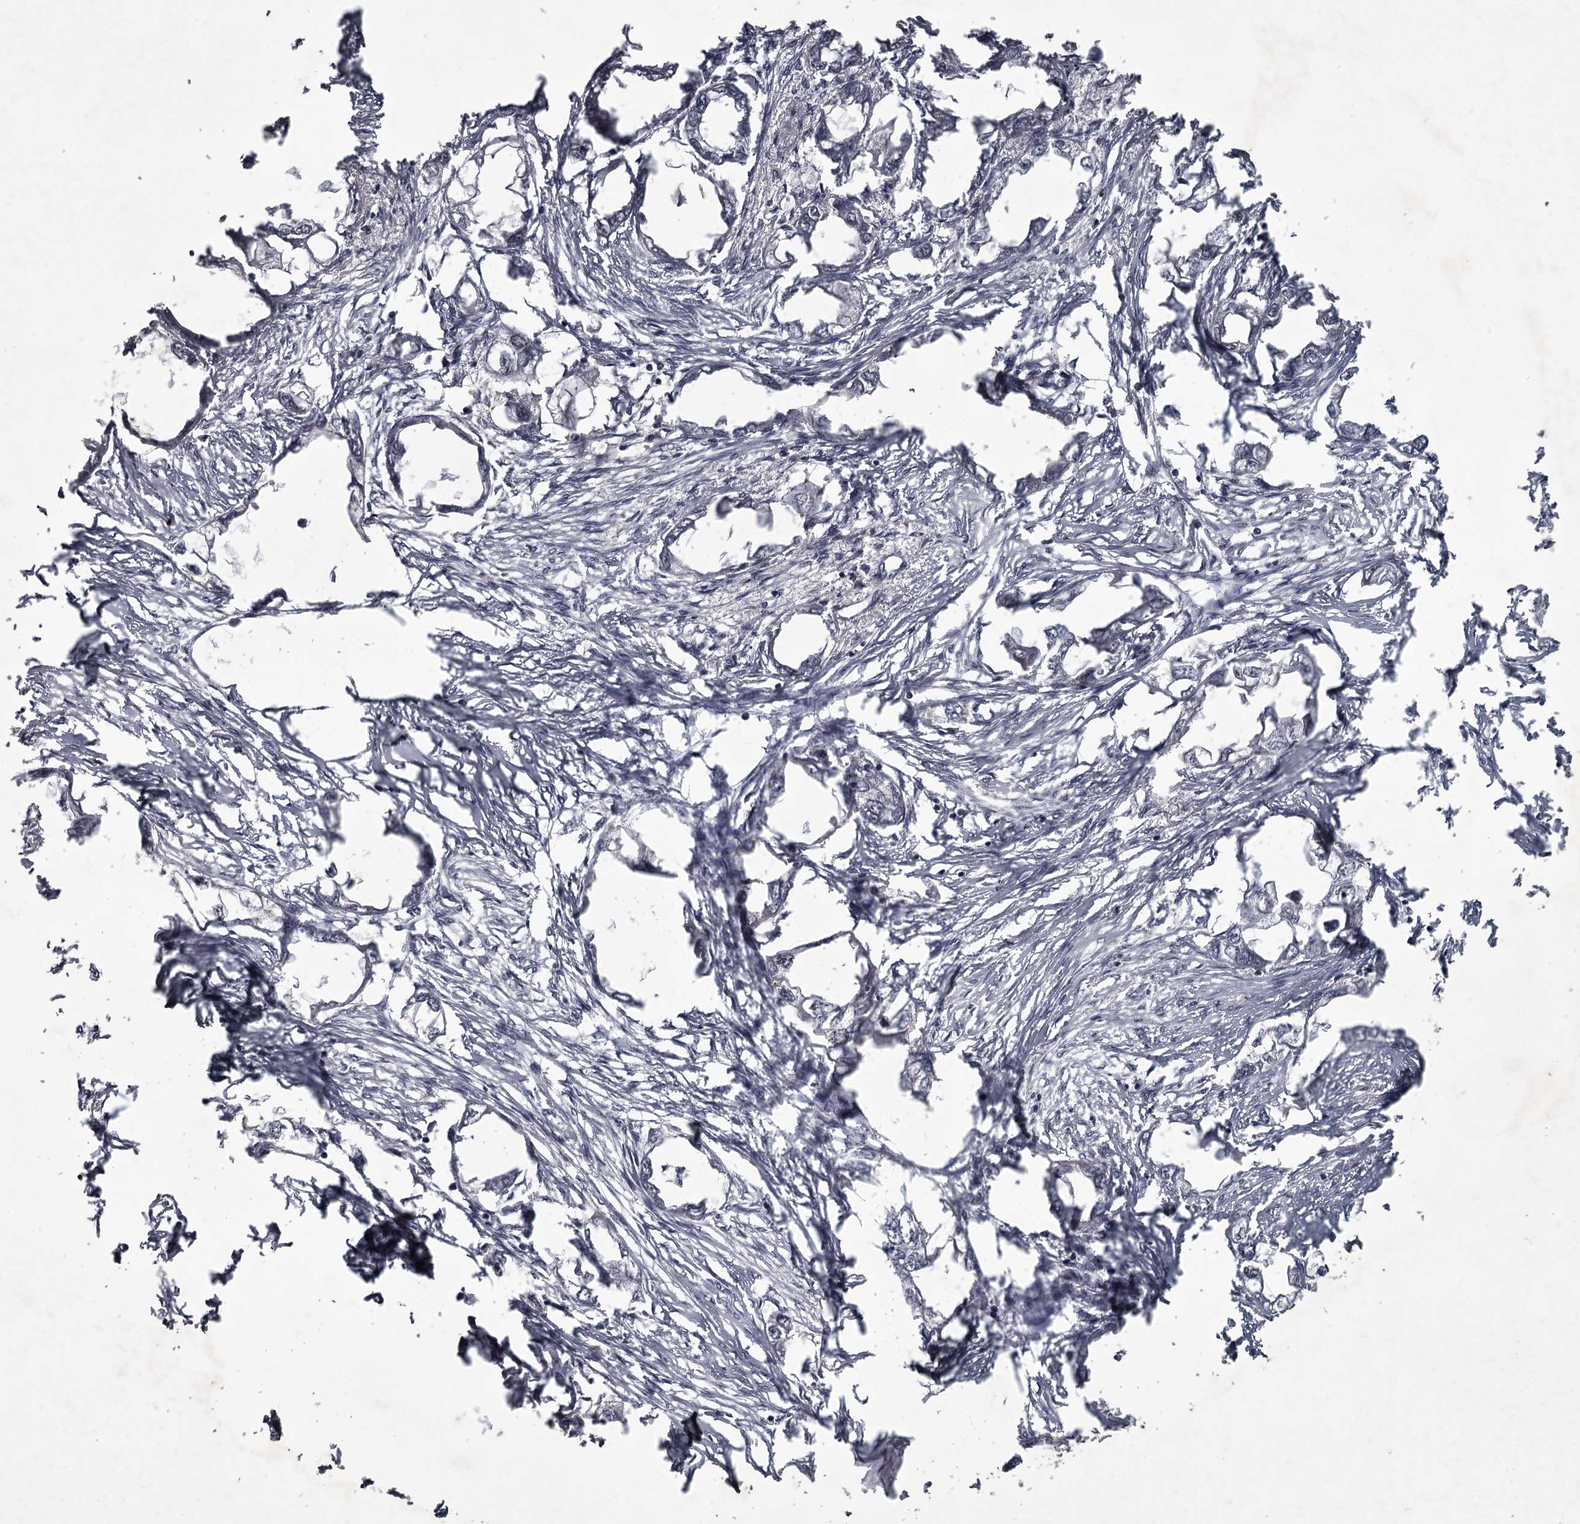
{"staining": {"intensity": "negative", "quantity": "none", "location": "none"}, "tissue": "endometrial cancer", "cell_type": "Tumor cells", "image_type": "cancer", "snomed": [{"axis": "morphology", "description": "Adenocarcinoma, NOS"}, {"axis": "morphology", "description": "Adenocarcinoma, metastatic, NOS"}, {"axis": "topography", "description": "Adipose tissue"}, {"axis": "topography", "description": "Endometrium"}], "caption": "This is an immunohistochemistry micrograph of human endometrial cancer (metastatic adenocarcinoma). There is no staining in tumor cells.", "gene": "FLVCR2", "patient": {"sex": "female", "age": 67}}